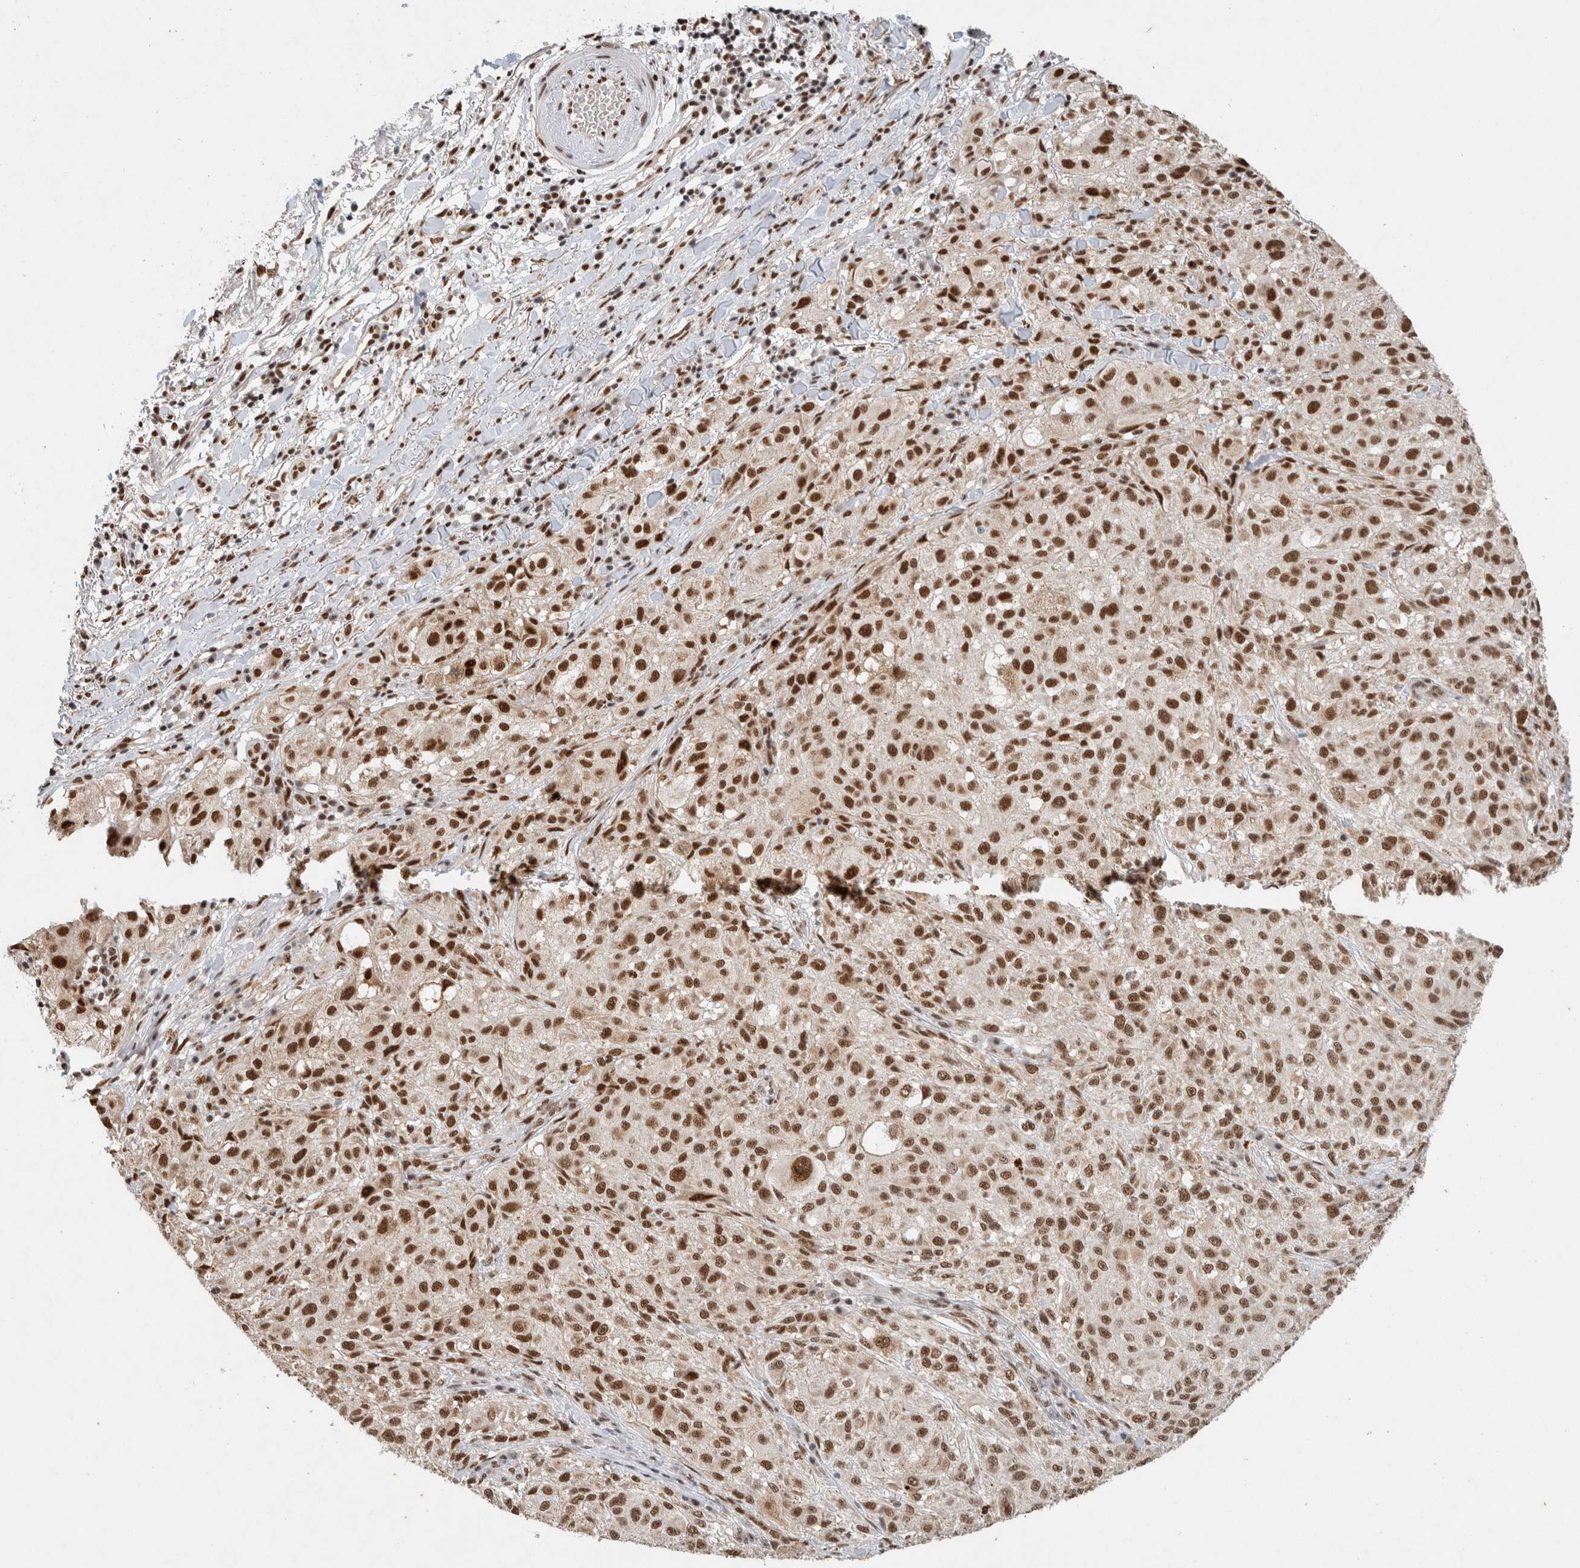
{"staining": {"intensity": "strong", "quantity": ">75%", "location": "nuclear"}, "tissue": "melanoma", "cell_type": "Tumor cells", "image_type": "cancer", "snomed": [{"axis": "morphology", "description": "Necrosis, NOS"}, {"axis": "morphology", "description": "Malignant melanoma, NOS"}, {"axis": "topography", "description": "Skin"}], "caption": "Human malignant melanoma stained with a protein marker shows strong staining in tumor cells.", "gene": "DDX42", "patient": {"sex": "female", "age": 87}}